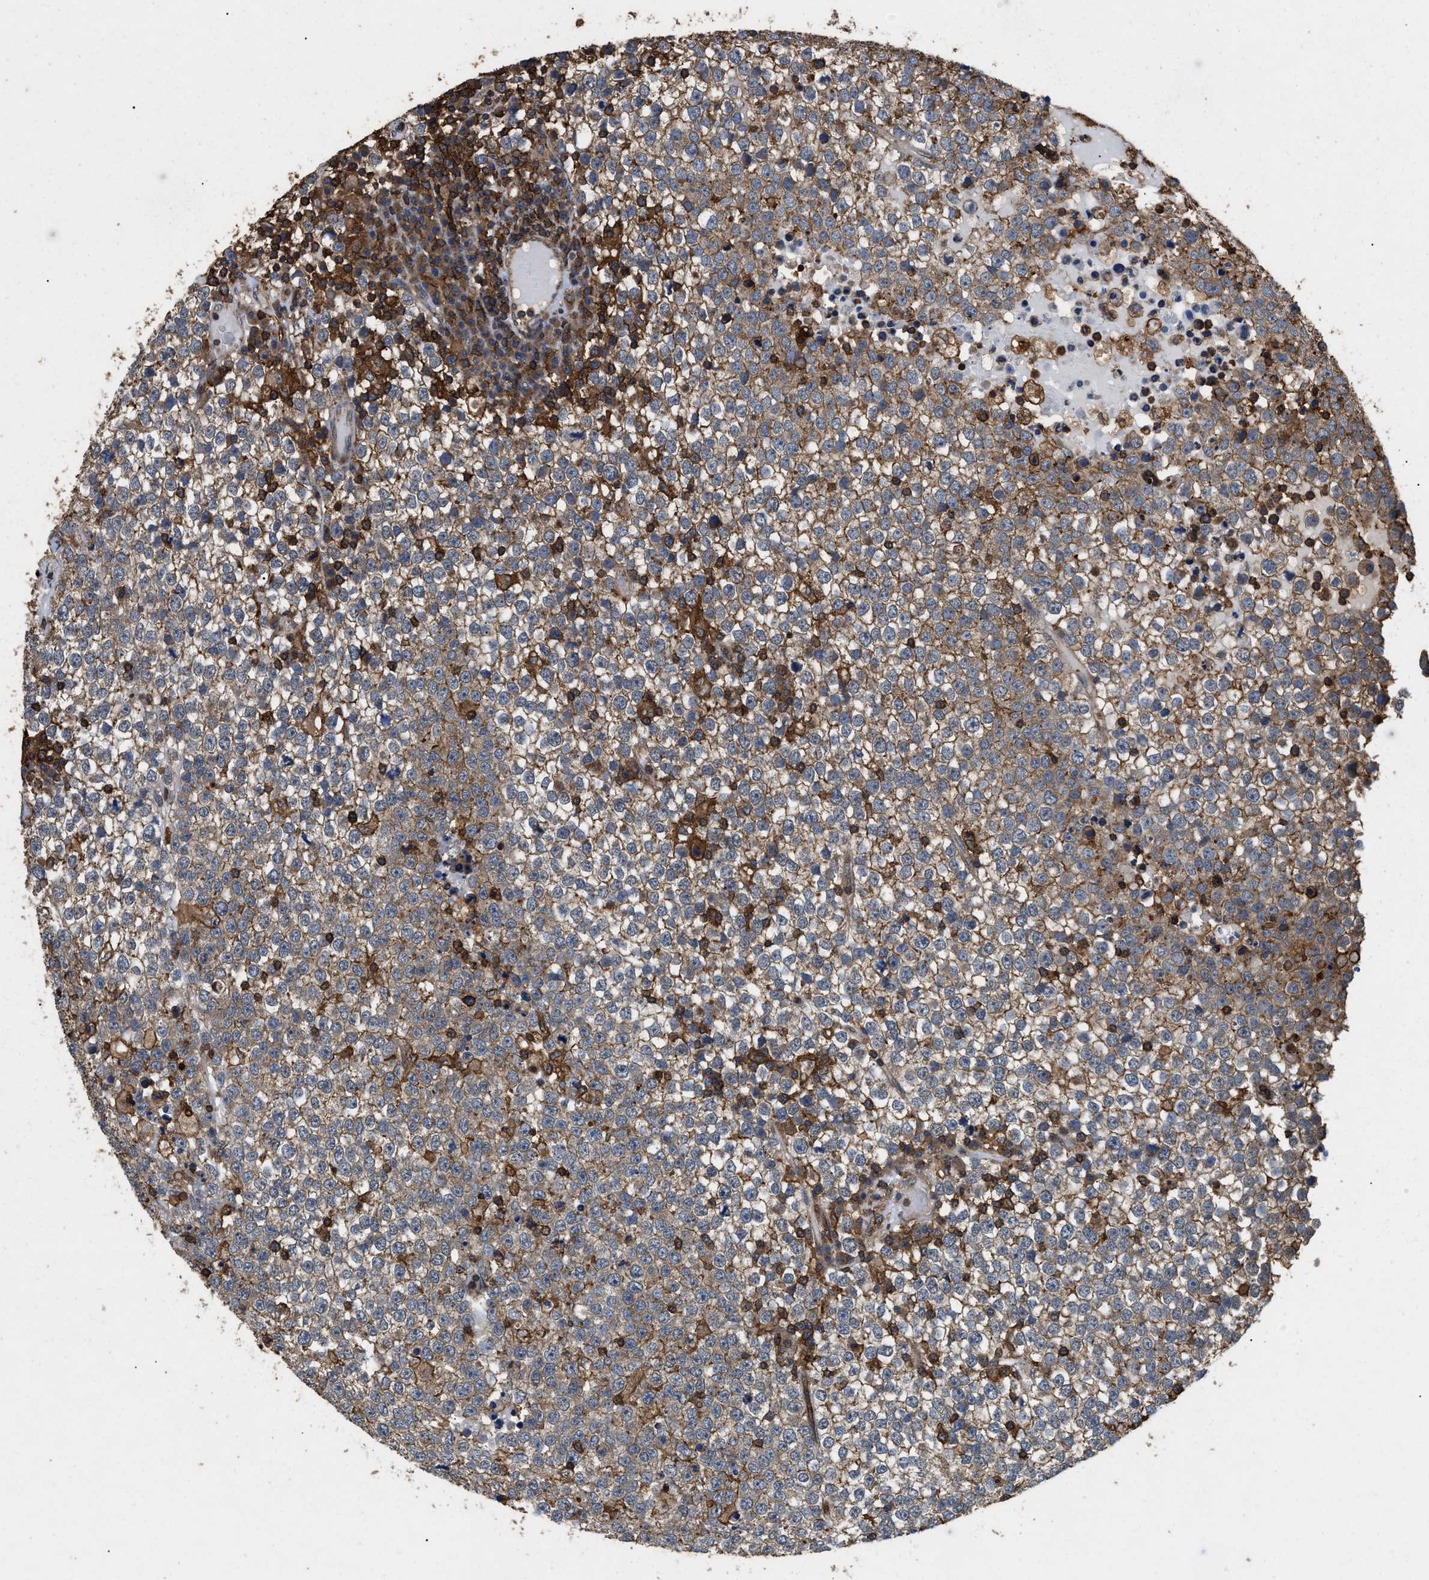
{"staining": {"intensity": "moderate", "quantity": "<25%", "location": "cytoplasmic/membranous"}, "tissue": "testis cancer", "cell_type": "Tumor cells", "image_type": "cancer", "snomed": [{"axis": "morphology", "description": "Seminoma, NOS"}, {"axis": "topography", "description": "Testis"}], "caption": "This histopathology image demonstrates immunohistochemistry staining of testis cancer, with low moderate cytoplasmic/membranous expression in about <25% of tumor cells.", "gene": "LINGO2", "patient": {"sex": "male", "age": 65}}